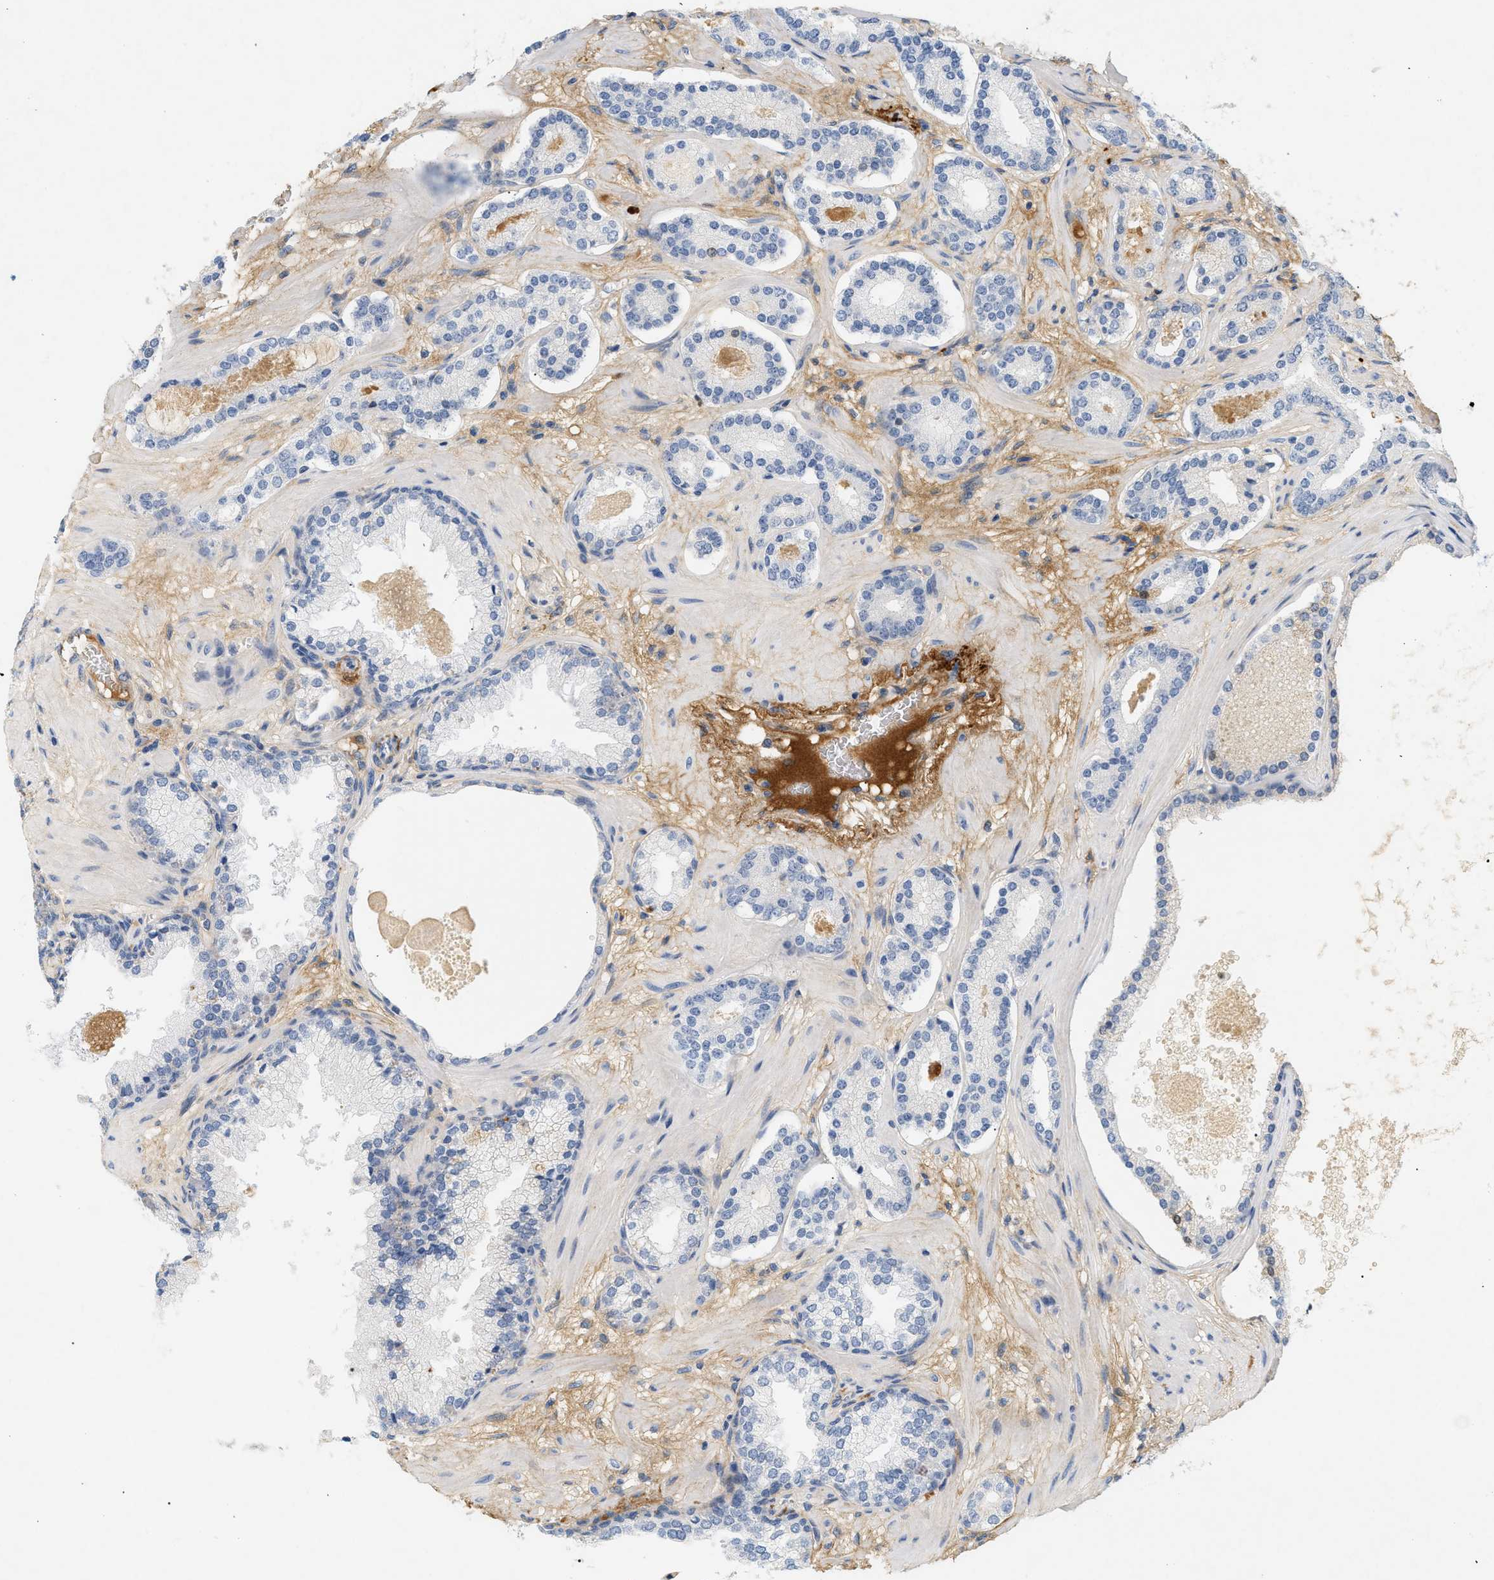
{"staining": {"intensity": "negative", "quantity": "none", "location": "none"}, "tissue": "prostate cancer", "cell_type": "Tumor cells", "image_type": "cancer", "snomed": [{"axis": "morphology", "description": "Adenocarcinoma, Low grade"}, {"axis": "topography", "description": "Prostate"}], "caption": "IHC of prostate adenocarcinoma (low-grade) exhibits no expression in tumor cells.", "gene": "CFH", "patient": {"sex": "male", "age": 63}}